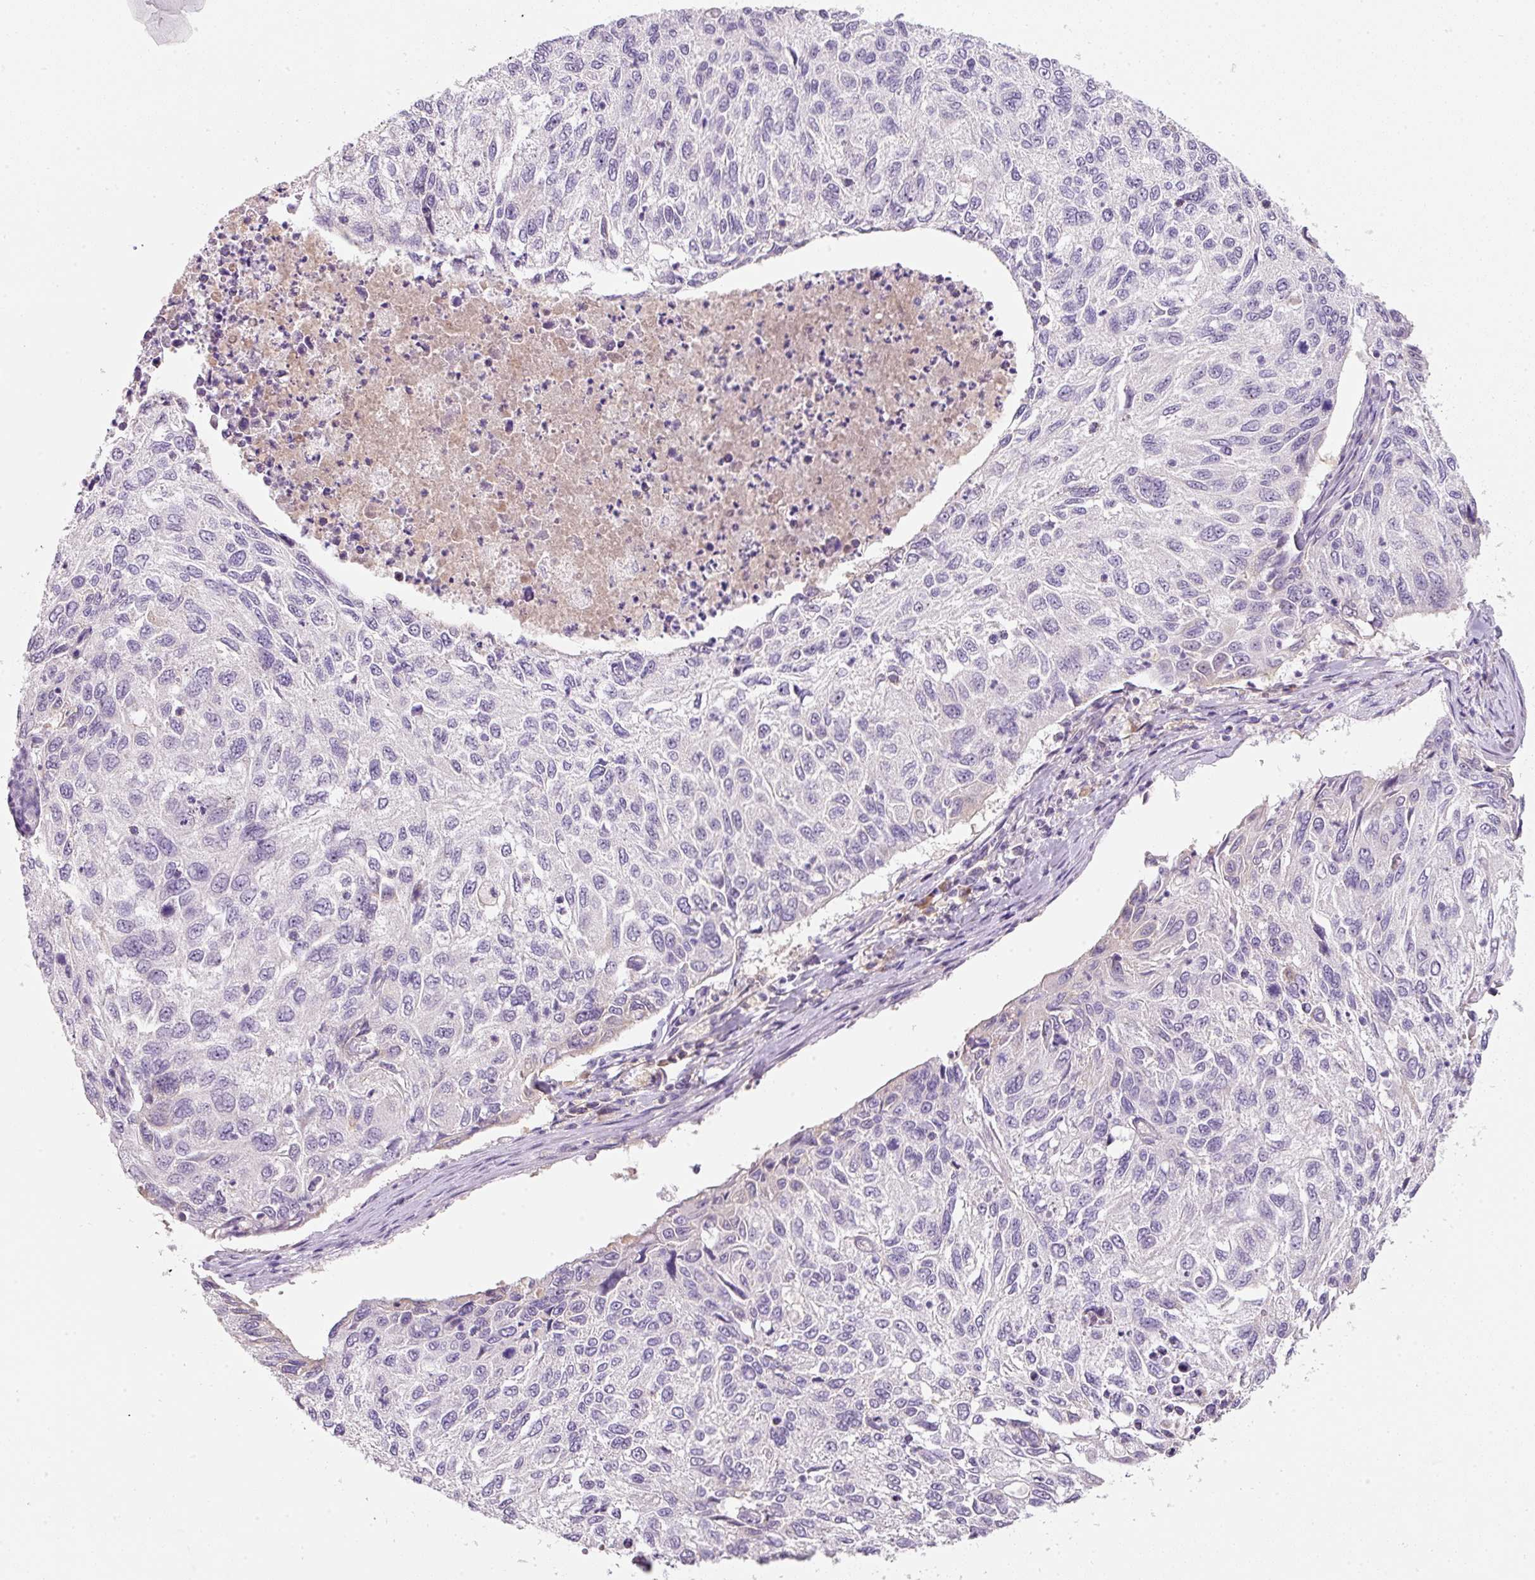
{"staining": {"intensity": "negative", "quantity": "none", "location": "none"}, "tissue": "cervical cancer", "cell_type": "Tumor cells", "image_type": "cancer", "snomed": [{"axis": "morphology", "description": "Squamous cell carcinoma, NOS"}, {"axis": "topography", "description": "Cervix"}], "caption": "A micrograph of cervical cancer (squamous cell carcinoma) stained for a protein exhibits no brown staining in tumor cells.", "gene": "TMEM37", "patient": {"sex": "female", "age": 70}}